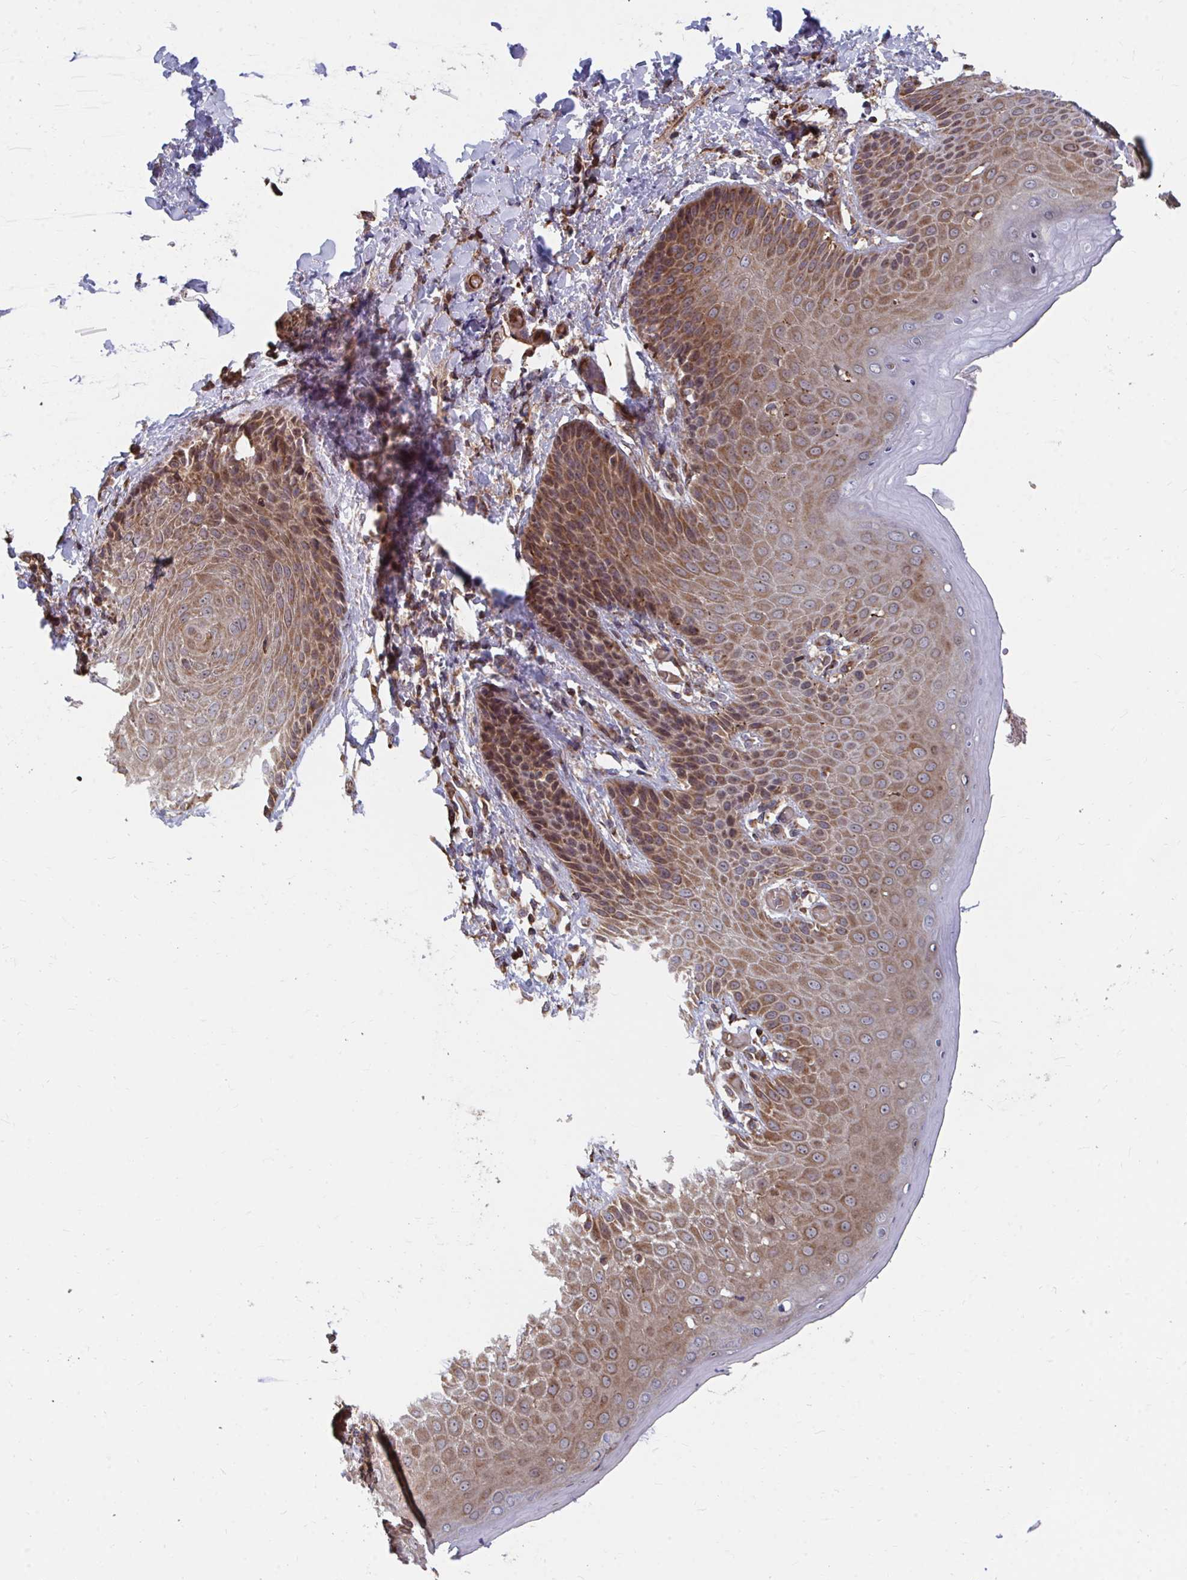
{"staining": {"intensity": "moderate", "quantity": ">75%", "location": "cytoplasmic/membranous"}, "tissue": "skin", "cell_type": "Epidermal cells", "image_type": "normal", "snomed": [{"axis": "morphology", "description": "Normal tissue, NOS"}, {"axis": "topography", "description": "Anal"}, {"axis": "topography", "description": "Peripheral nerve tissue"}], "caption": "Protein expression analysis of benign human skin reveals moderate cytoplasmic/membranous expression in approximately >75% of epidermal cells.", "gene": "FAM89A", "patient": {"sex": "male", "age": 51}}